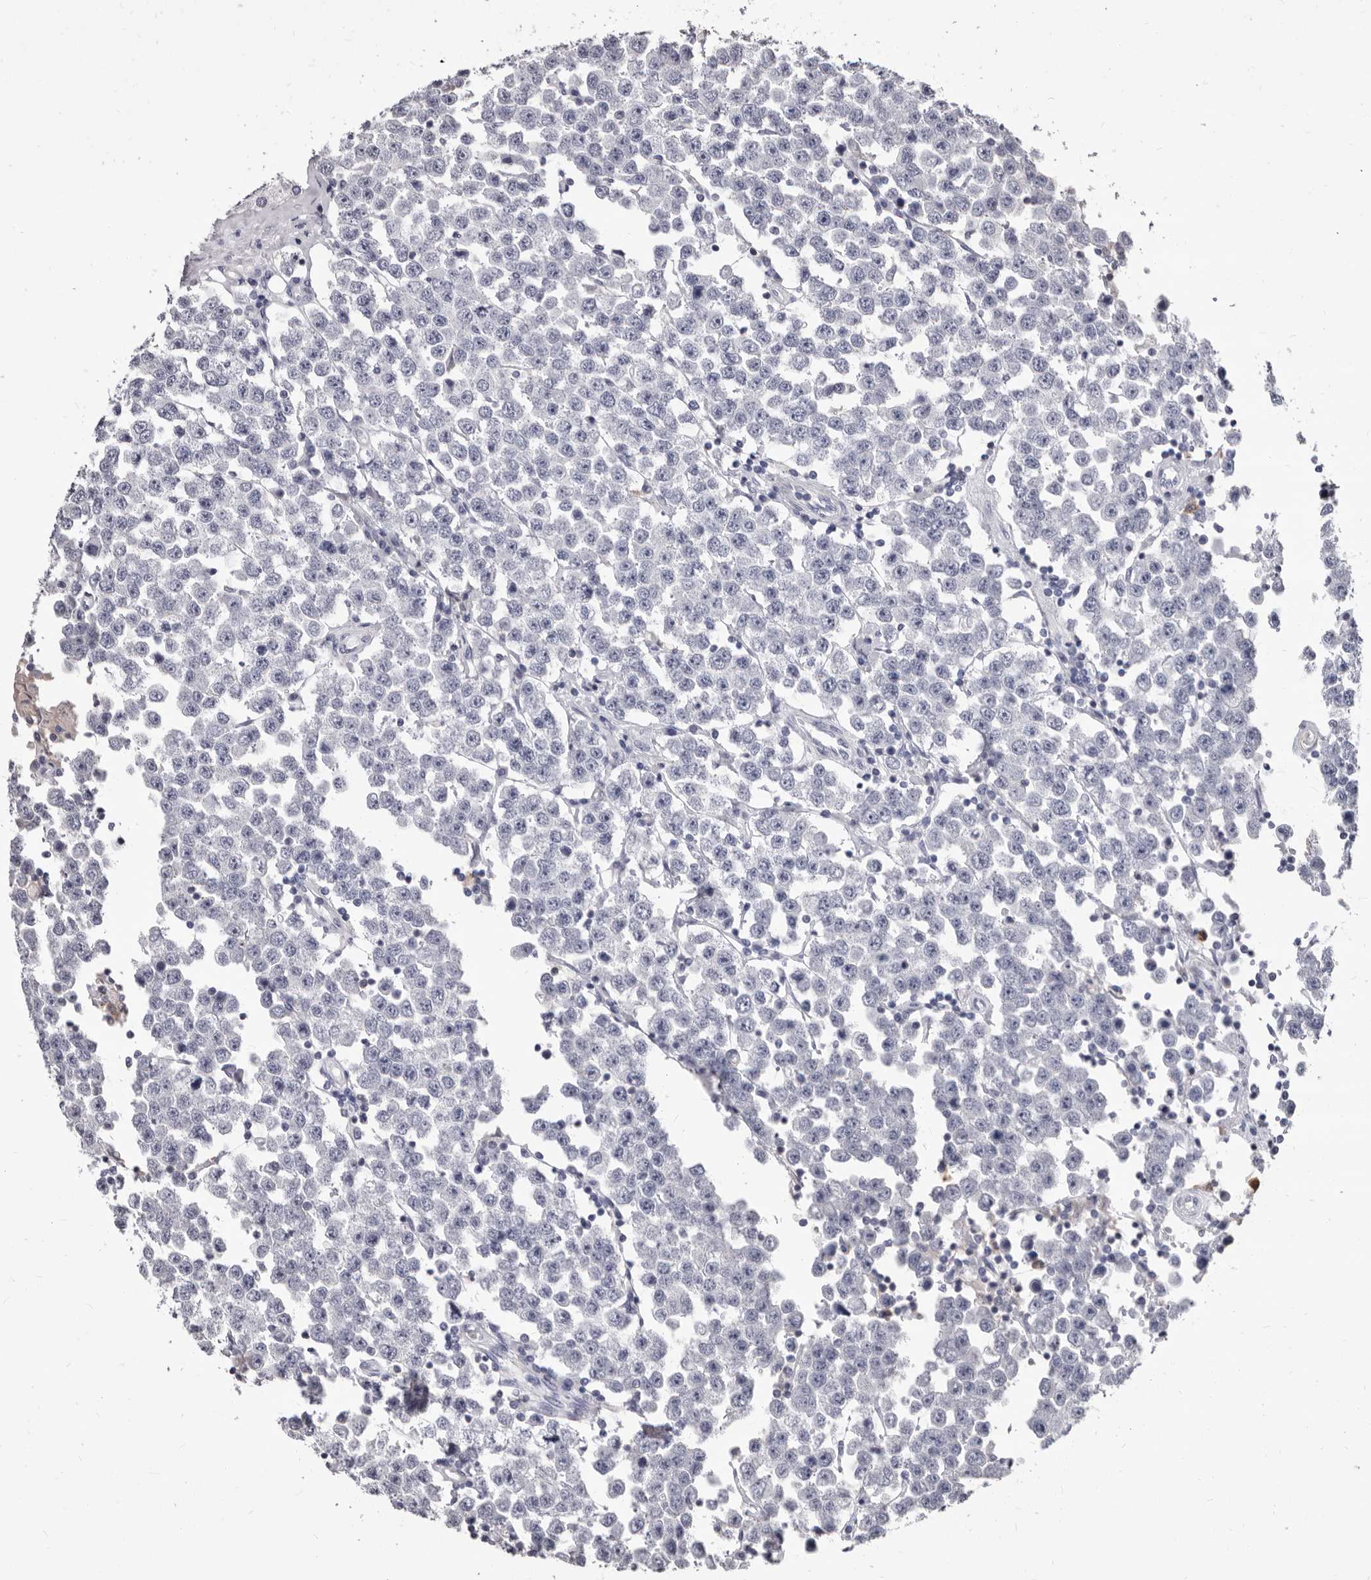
{"staining": {"intensity": "negative", "quantity": "none", "location": "none"}, "tissue": "testis cancer", "cell_type": "Tumor cells", "image_type": "cancer", "snomed": [{"axis": "morphology", "description": "Seminoma, NOS"}, {"axis": "topography", "description": "Testis"}], "caption": "Immunohistochemistry histopathology image of testis cancer (seminoma) stained for a protein (brown), which reveals no staining in tumor cells.", "gene": "NIBAN1", "patient": {"sex": "male", "age": 28}}